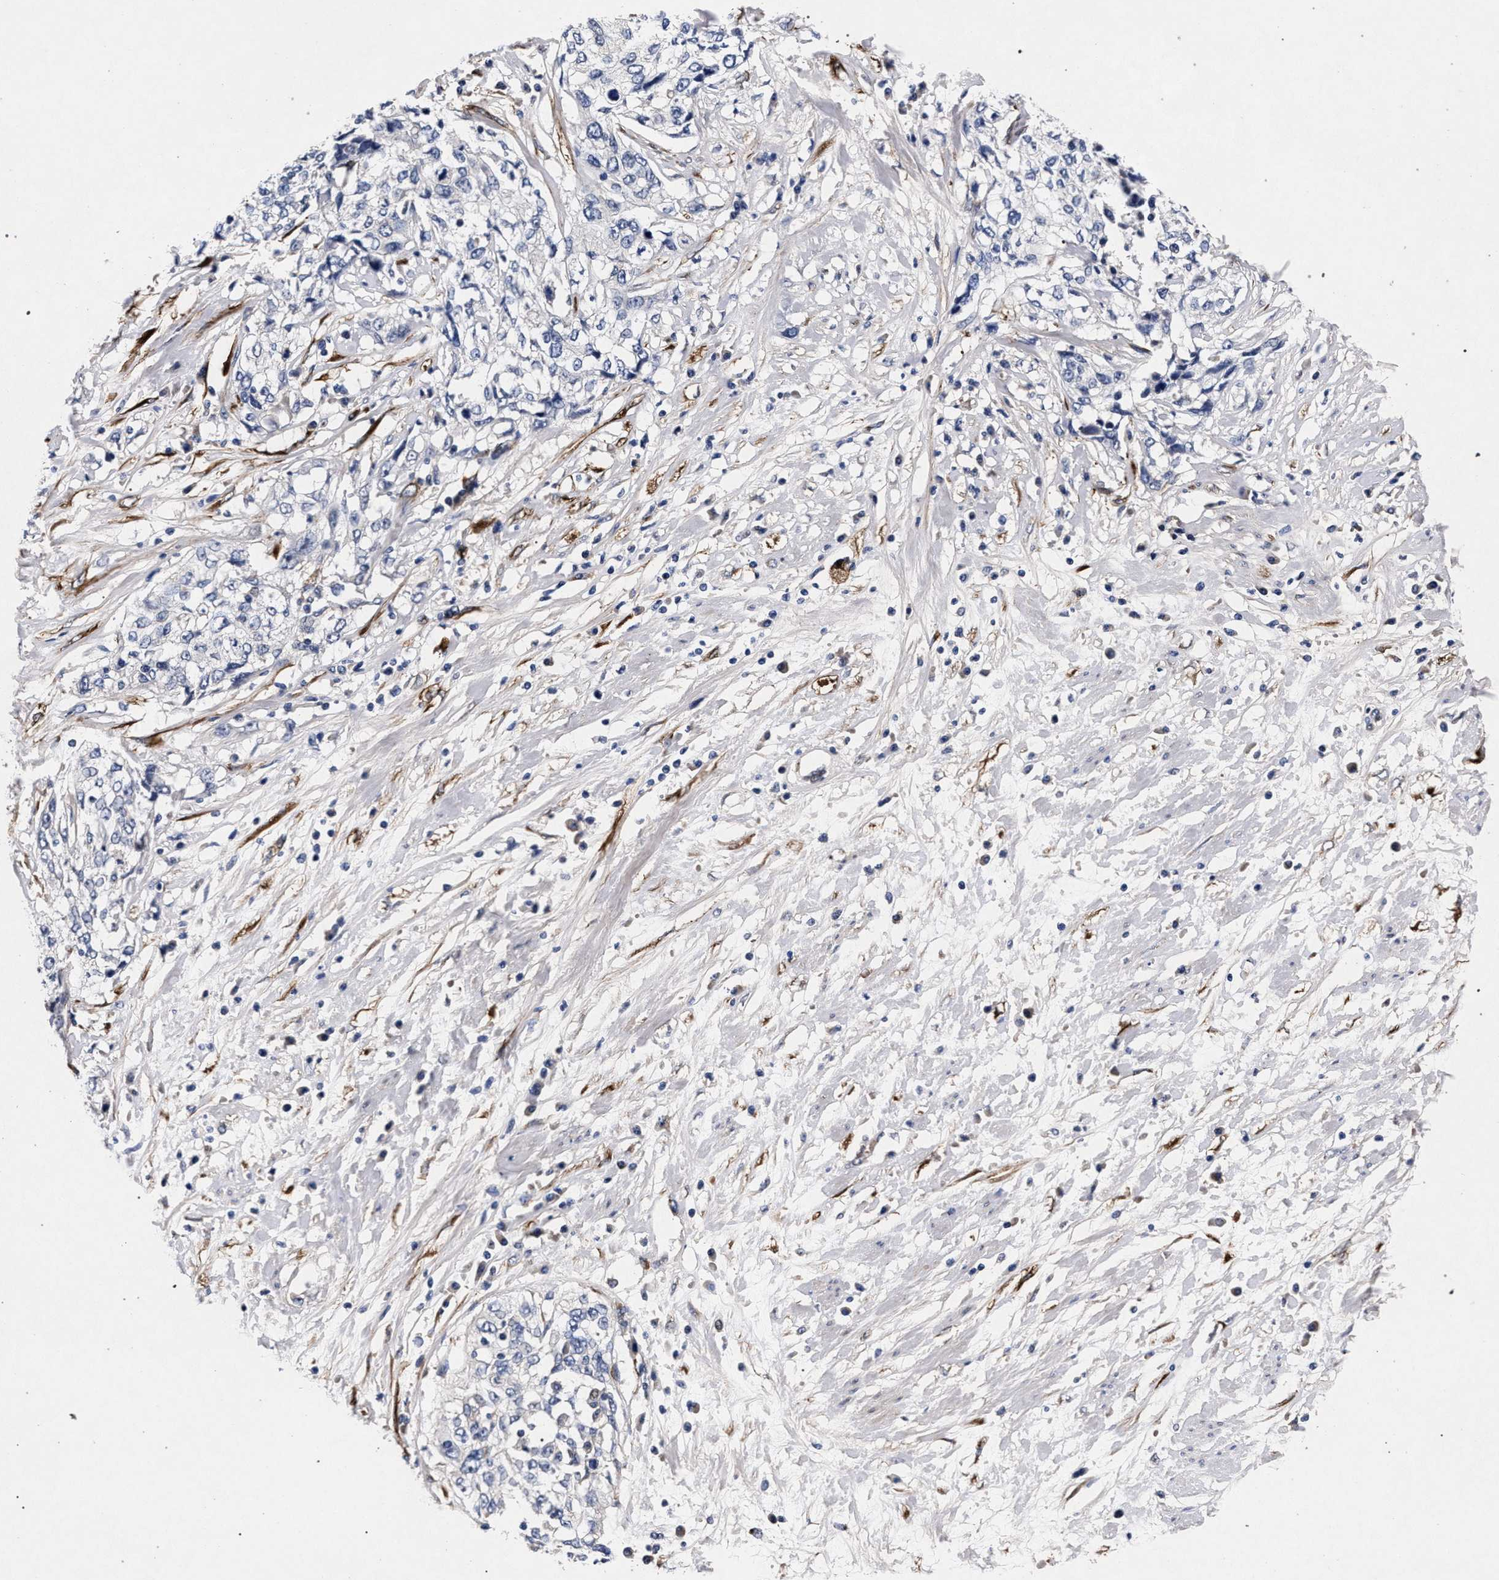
{"staining": {"intensity": "negative", "quantity": "none", "location": "none"}, "tissue": "cervical cancer", "cell_type": "Tumor cells", "image_type": "cancer", "snomed": [{"axis": "morphology", "description": "Squamous cell carcinoma, NOS"}, {"axis": "topography", "description": "Cervix"}], "caption": "This is an IHC micrograph of human cervical cancer. There is no expression in tumor cells.", "gene": "NEK7", "patient": {"sex": "female", "age": 57}}